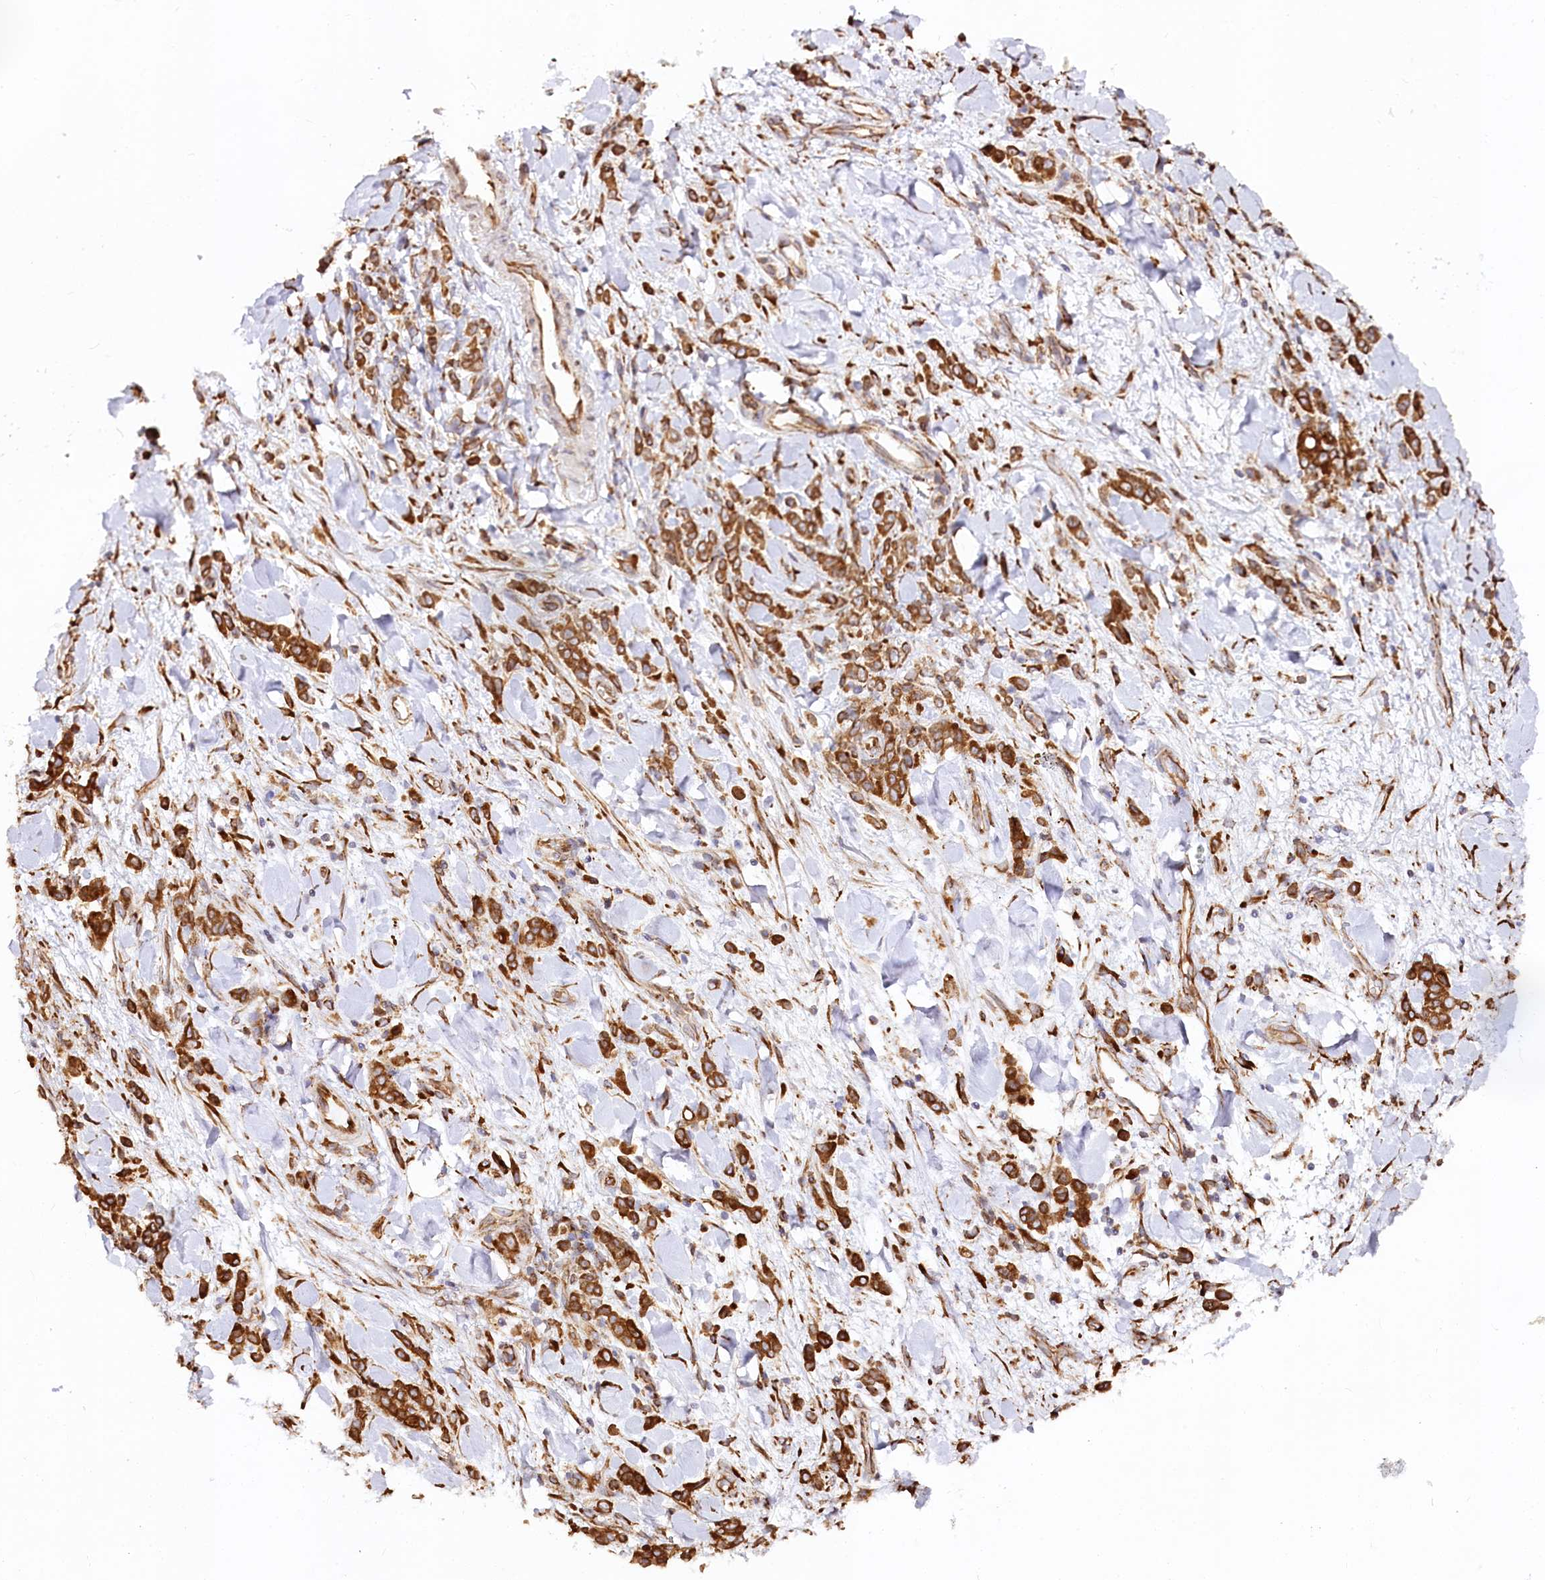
{"staining": {"intensity": "strong", "quantity": ">75%", "location": "cytoplasmic/membranous"}, "tissue": "stomach cancer", "cell_type": "Tumor cells", "image_type": "cancer", "snomed": [{"axis": "morphology", "description": "Normal tissue, NOS"}, {"axis": "morphology", "description": "Adenocarcinoma, NOS"}, {"axis": "topography", "description": "Stomach"}], "caption": "Human stomach cancer (adenocarcinoma) stained for a protein (brown) reveals strong cytoplasmic/membranous positive expression in about >75% of tumor cells.", "gene": "CNPY2", "patient": {"sex": "male", "age": 82}}